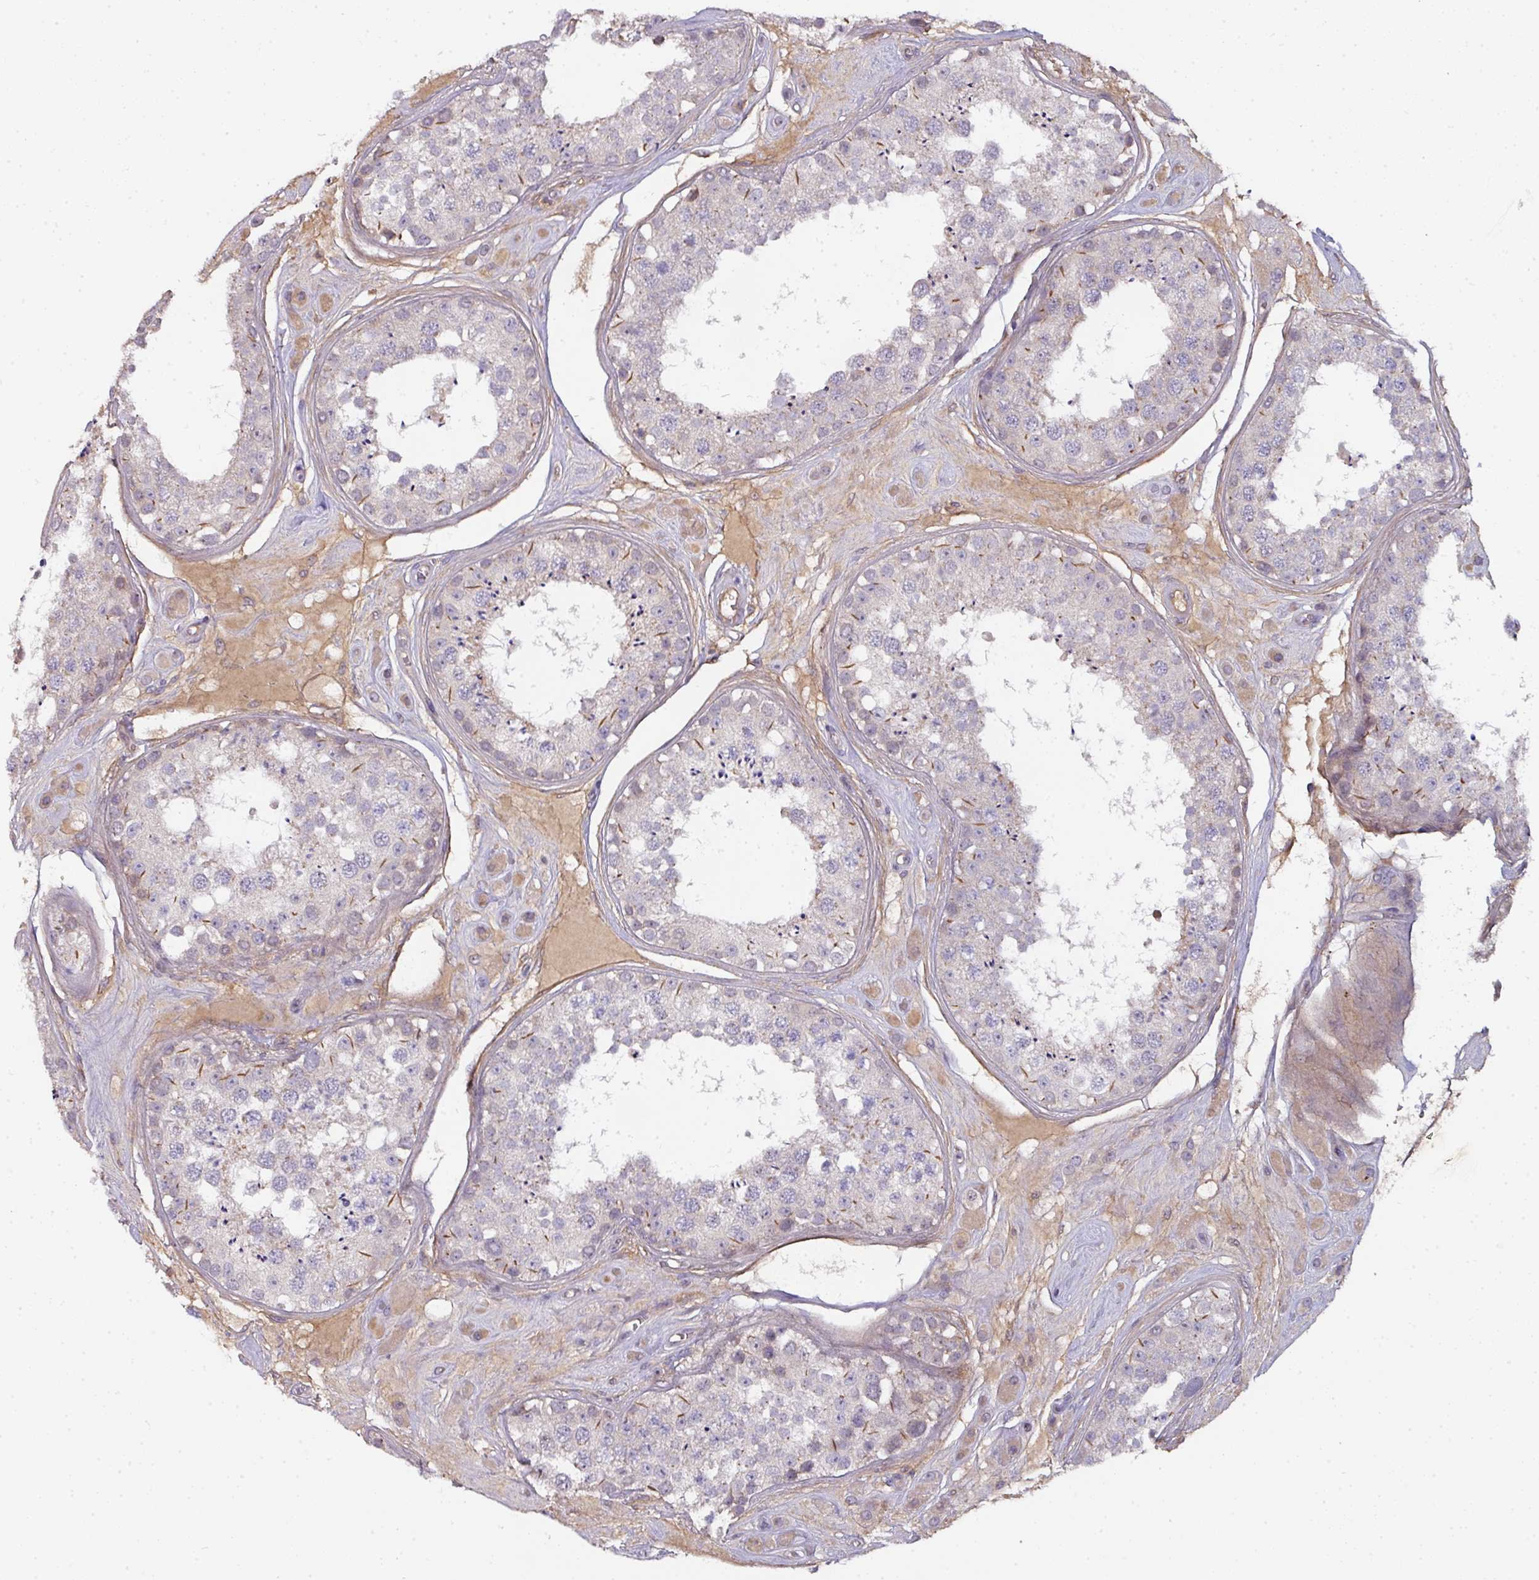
{"staining": {"intensity": "moderate", "quantity": "<25%", "location": "cytoplasmic/membranous"}, "tissue": "testis", "cell_type": "Cells in seminiferous ducts", "image_type": "normal", "snomed": [{"axis": "morphology", "description": "Normal tissue, NOS"}, {"axis": "topography", "description": "Testis"}], "caption": "A low amount of moderate cytoplasmic/membranous expression is seen in approximately <25% of cells in seminiferous ducts in normal testis.", "gene": "CTDSP2", "patient": {"sex": "male", "age": 25}}